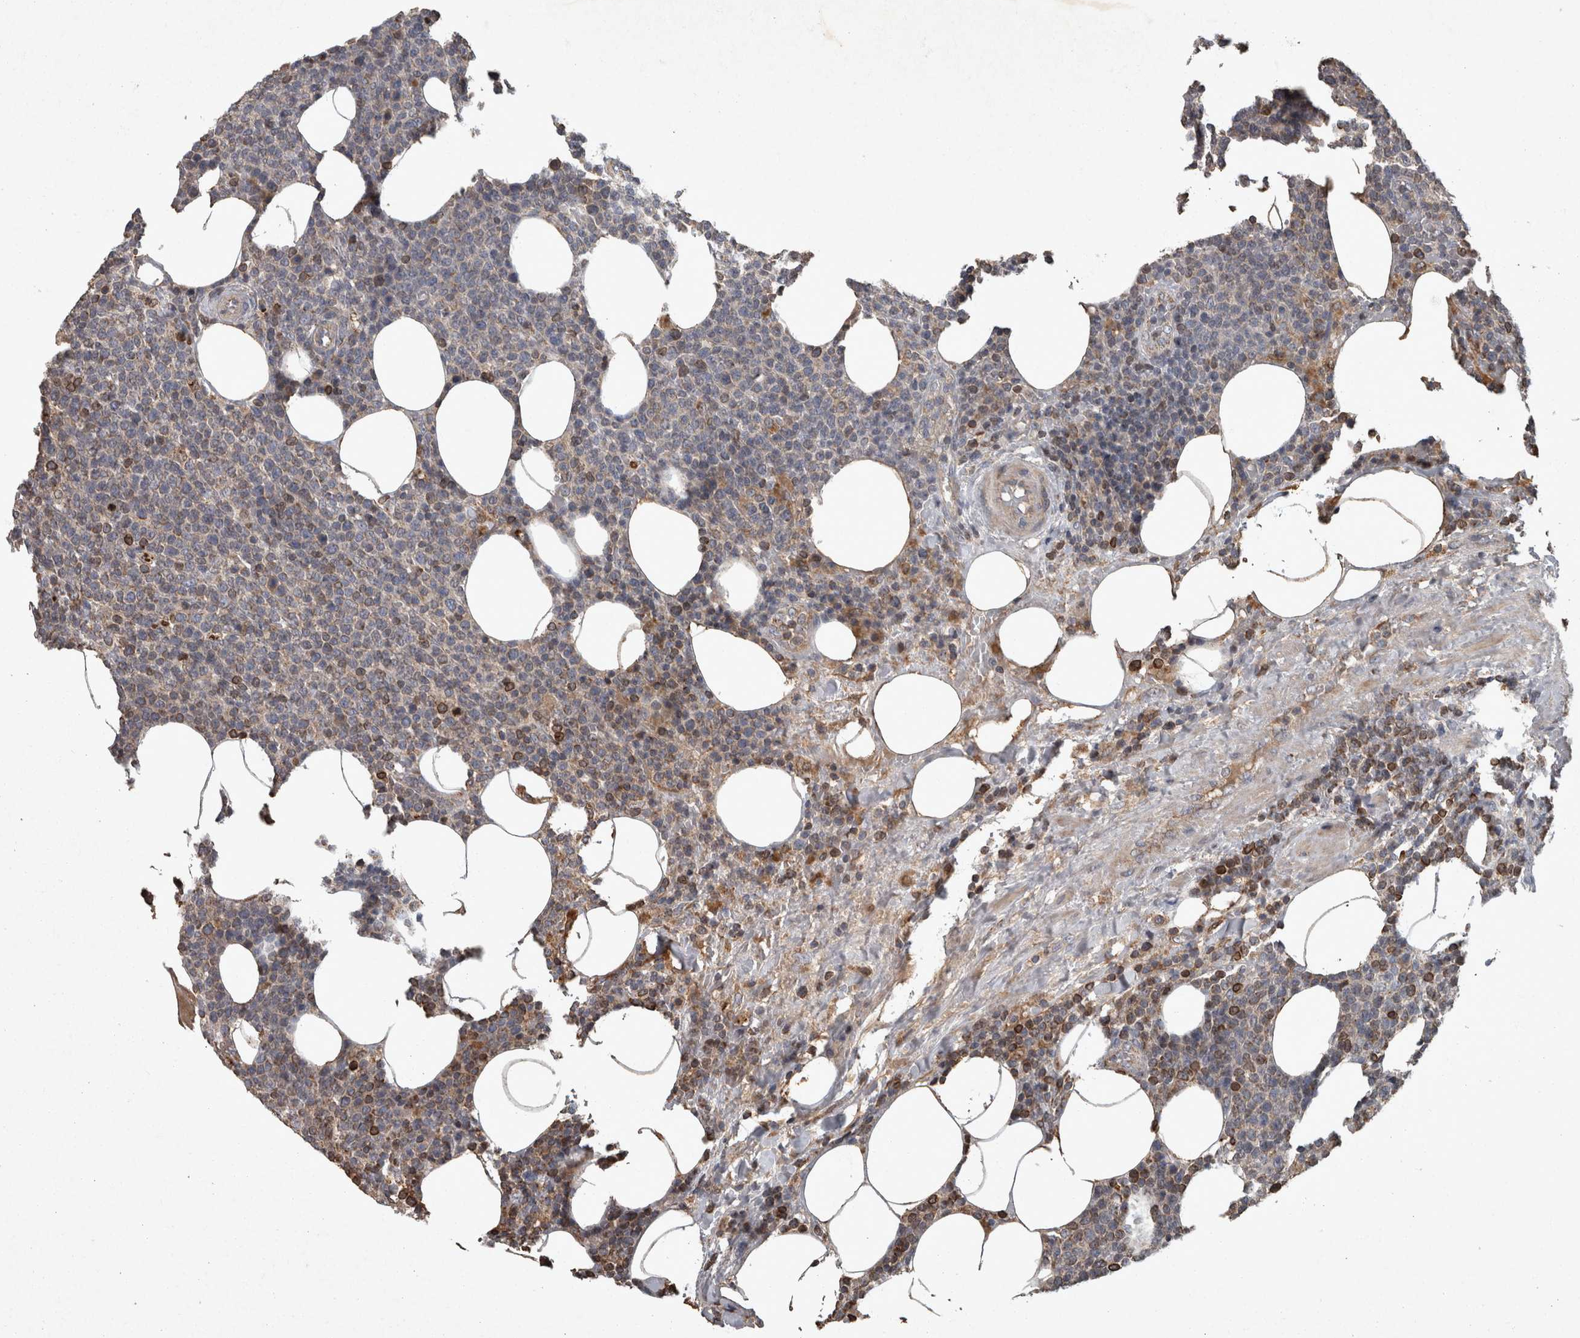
{"staining": {"intensity": "moderate", "quantity": "<25%", "location": "cytoplasmic/membranous"}, "tissue": "lymphoma", "cell_type": "Tumor cells", "image_type": "cancer", "snomed": [{"axis": "morphology", "description": "Malignant lymphoma, non-Hodgkin's type, High grade"}, {"axis": "topography", "description": "Lymph node"}], "caption": "A brown stain highlights moderate cytoplasmic/membranous positivity of a protein in human lymphoma tumor cells.", "gene": "PPP1R3C", "patient": {"sex": "male", "age": 61}}